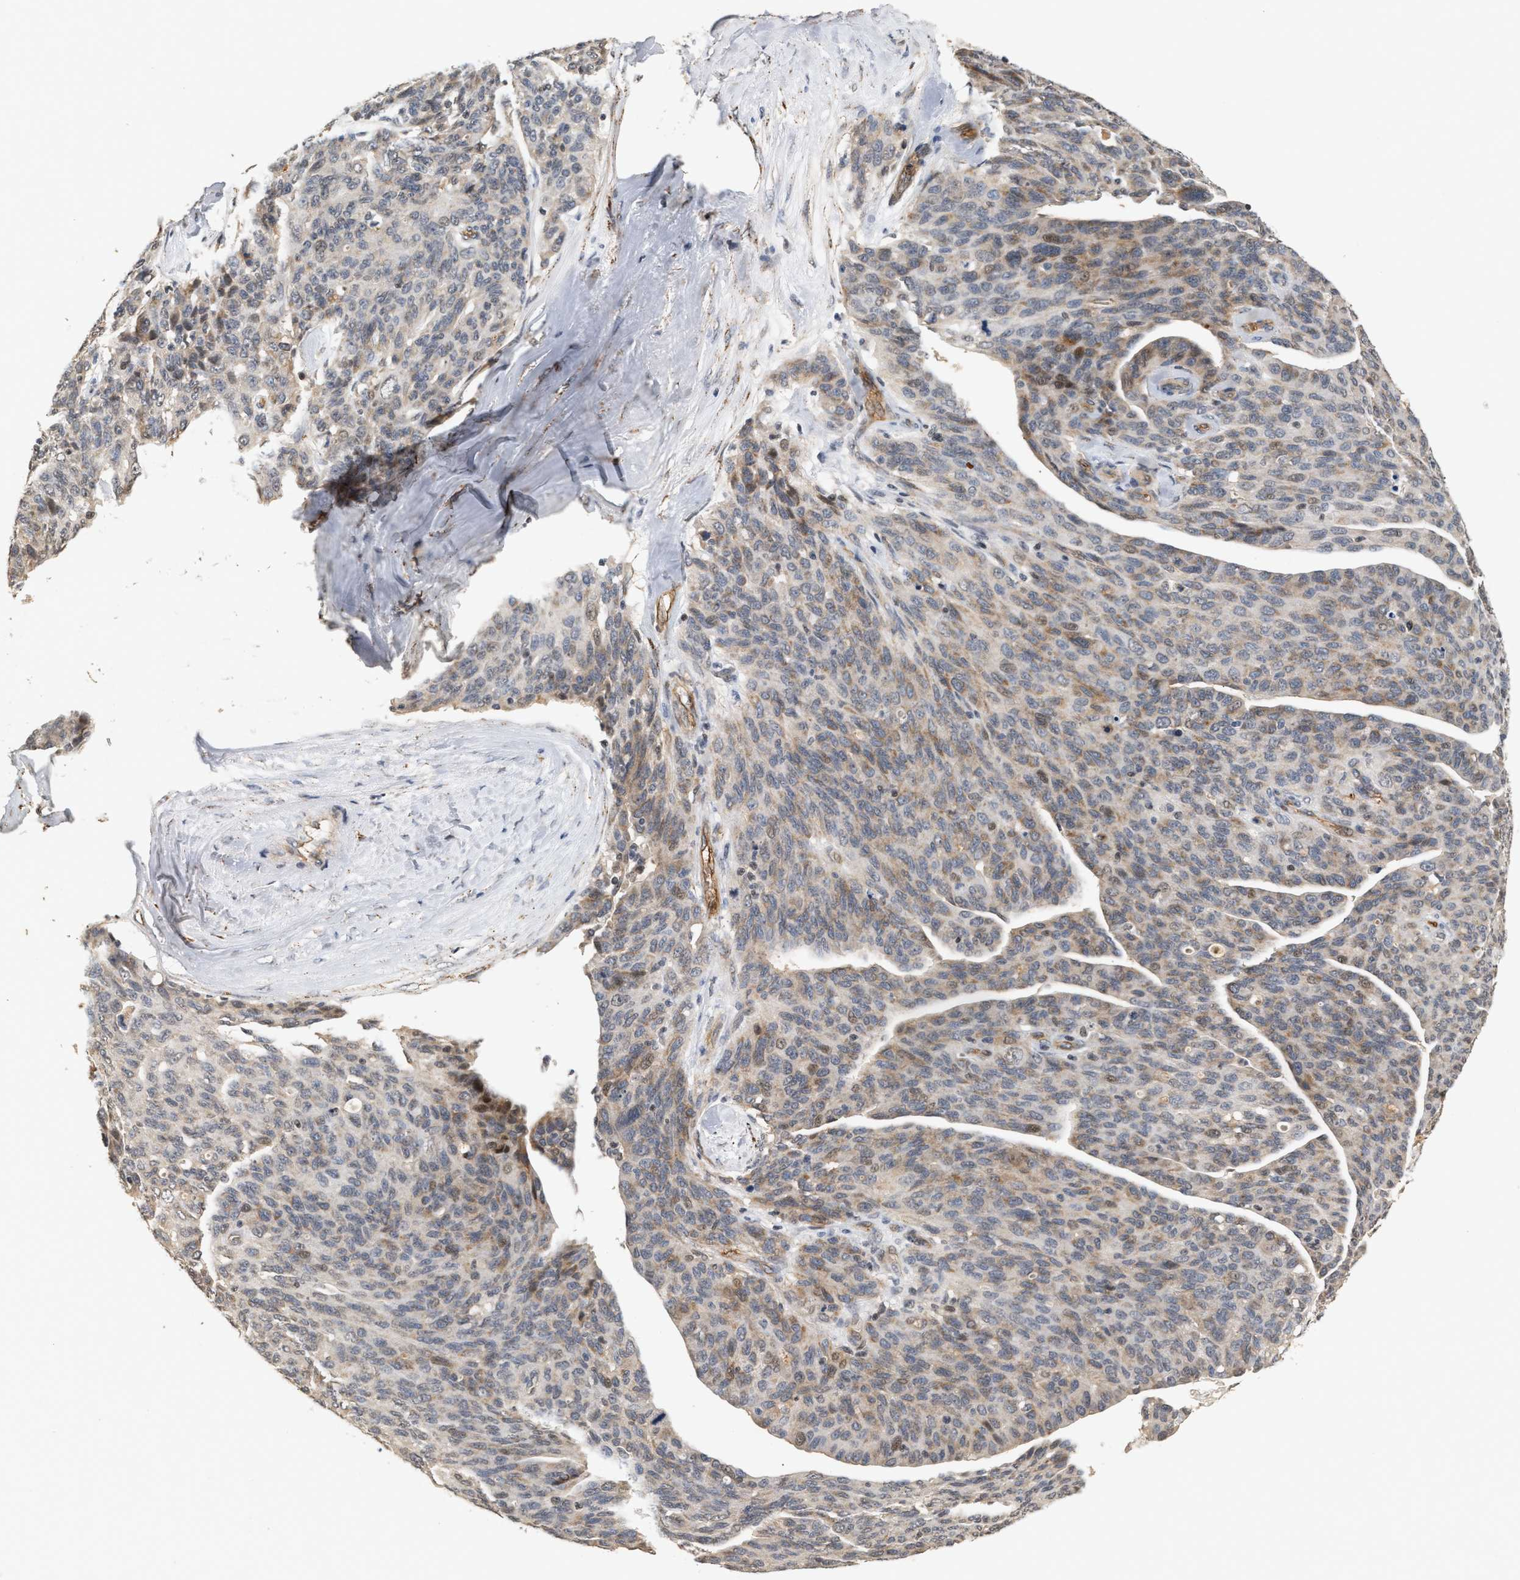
{"staining": {"intensity": "weak", "quantity": "25%-75%", "location": "cytoplasmic/membranous,nuclear"}, "tissue": "ovarian cancer", "cell_type": "Tumor cells", "image_type": "cancer", "snomed": [{"axis": "morphology", "description": "Carcinoma, endometroid"}, {"axis": "topography", "description": "Ovary"}], "caption": "Endometroid carcinoma (ovarian) stained with a brown dye shows weak cytoplasmic/membranous and nuclear positive positivity in approximately 25%-75% of tumor cells.", "gene": "PLXND1", "patient": {"sex": "female", "age": 60}}